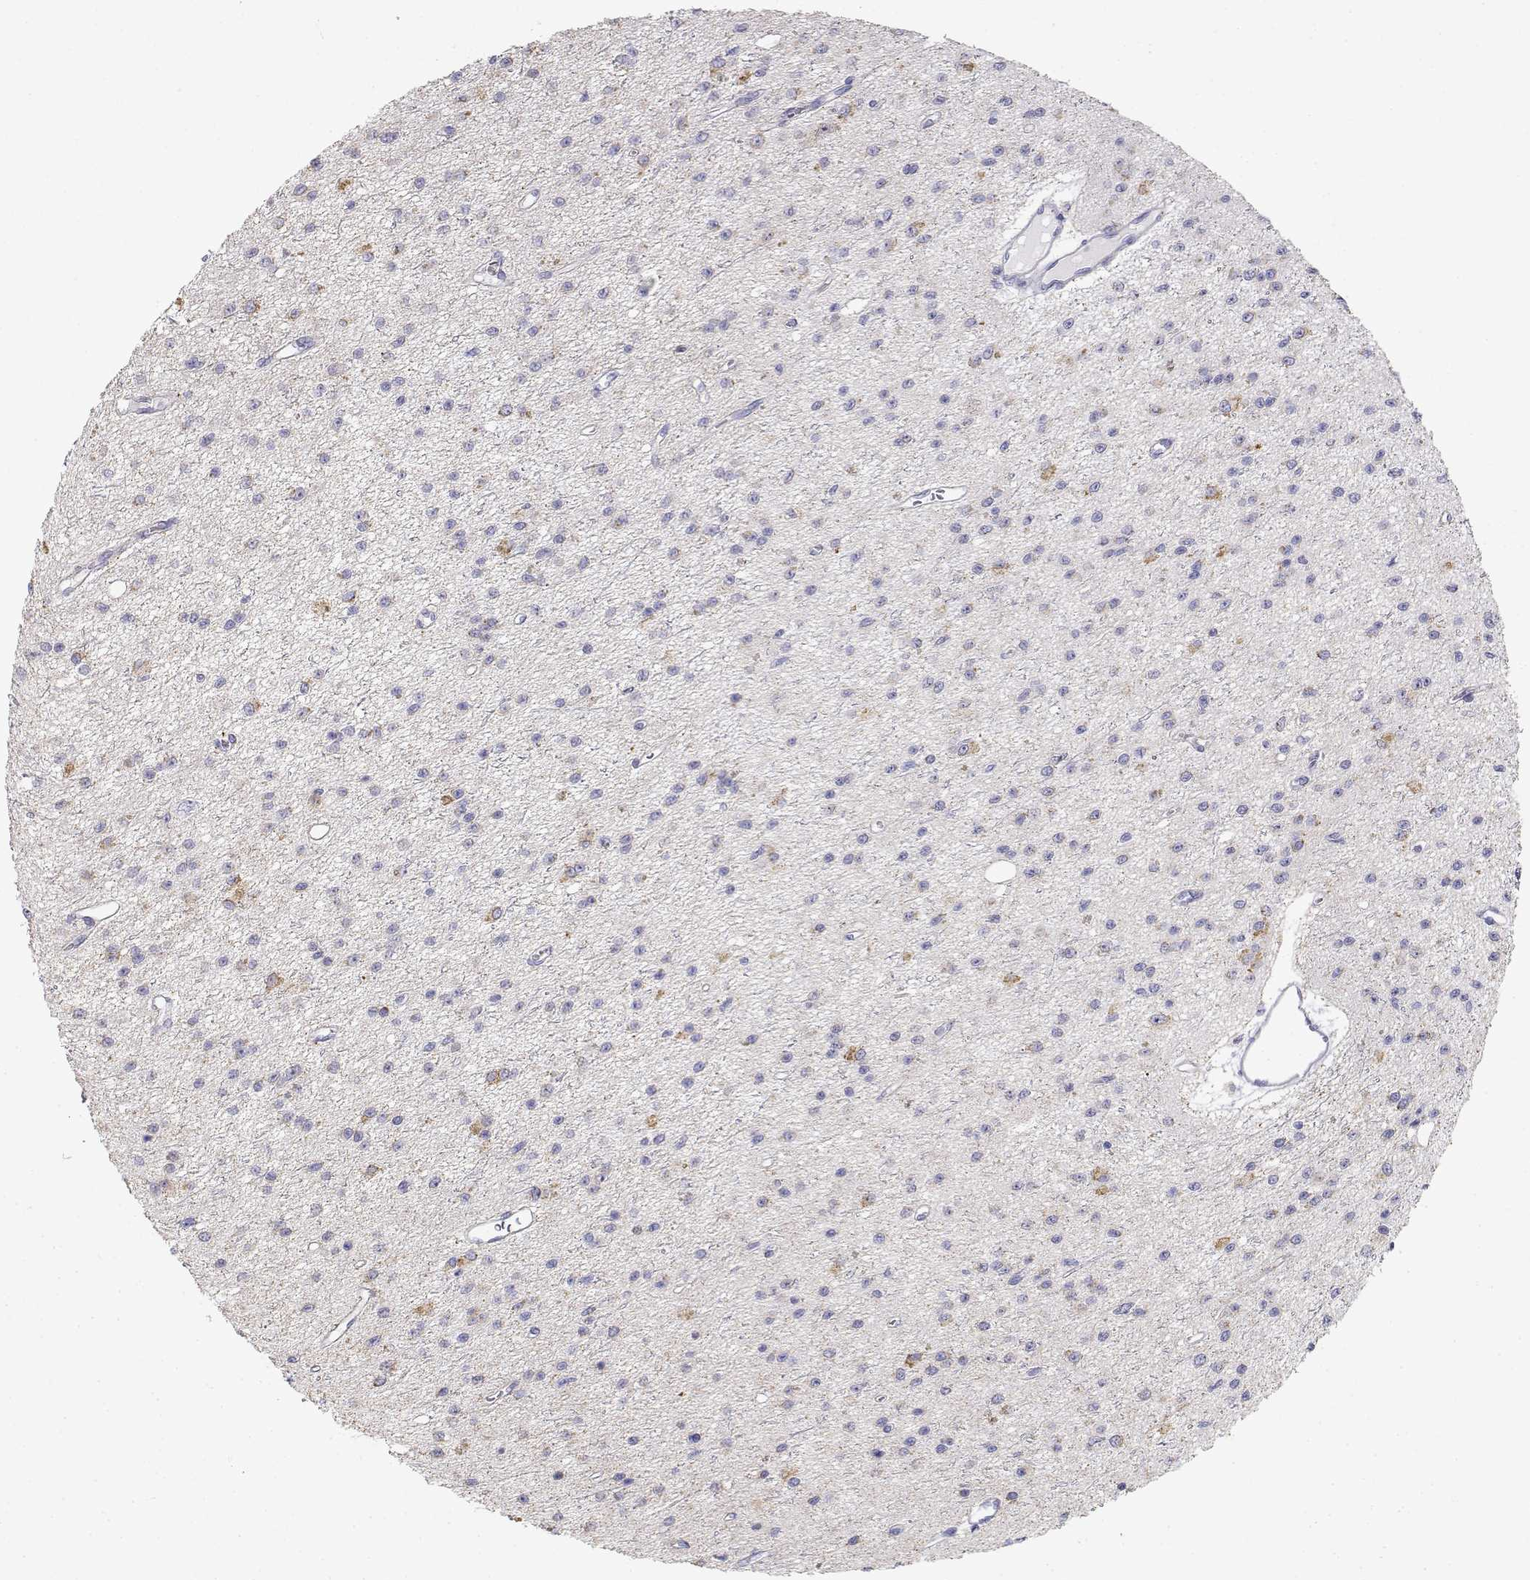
{"staining": {"intensity": "weak", "quantity": "<25%", "location": "cytoplasmic/membranous"}, "tissue": "glioma", "cell_type": "Tumor cells", "image_type": "cancer", "snomed": [{"axis": "morphology", "description": "Glioma, malignant, Low grade"}, {"axis": "topography", "description": "Brain"}], "caption": "Malignant low-grade glioma was stained to show a protein in brown. There is no significant staining in tumor cells. (Stains: DAB IHC with hematoxylin counter stain, Microscopy: brightfield microscopy at high magnification).", "gene": "ADA", "patient": {"sex": "female", "age": 45}}